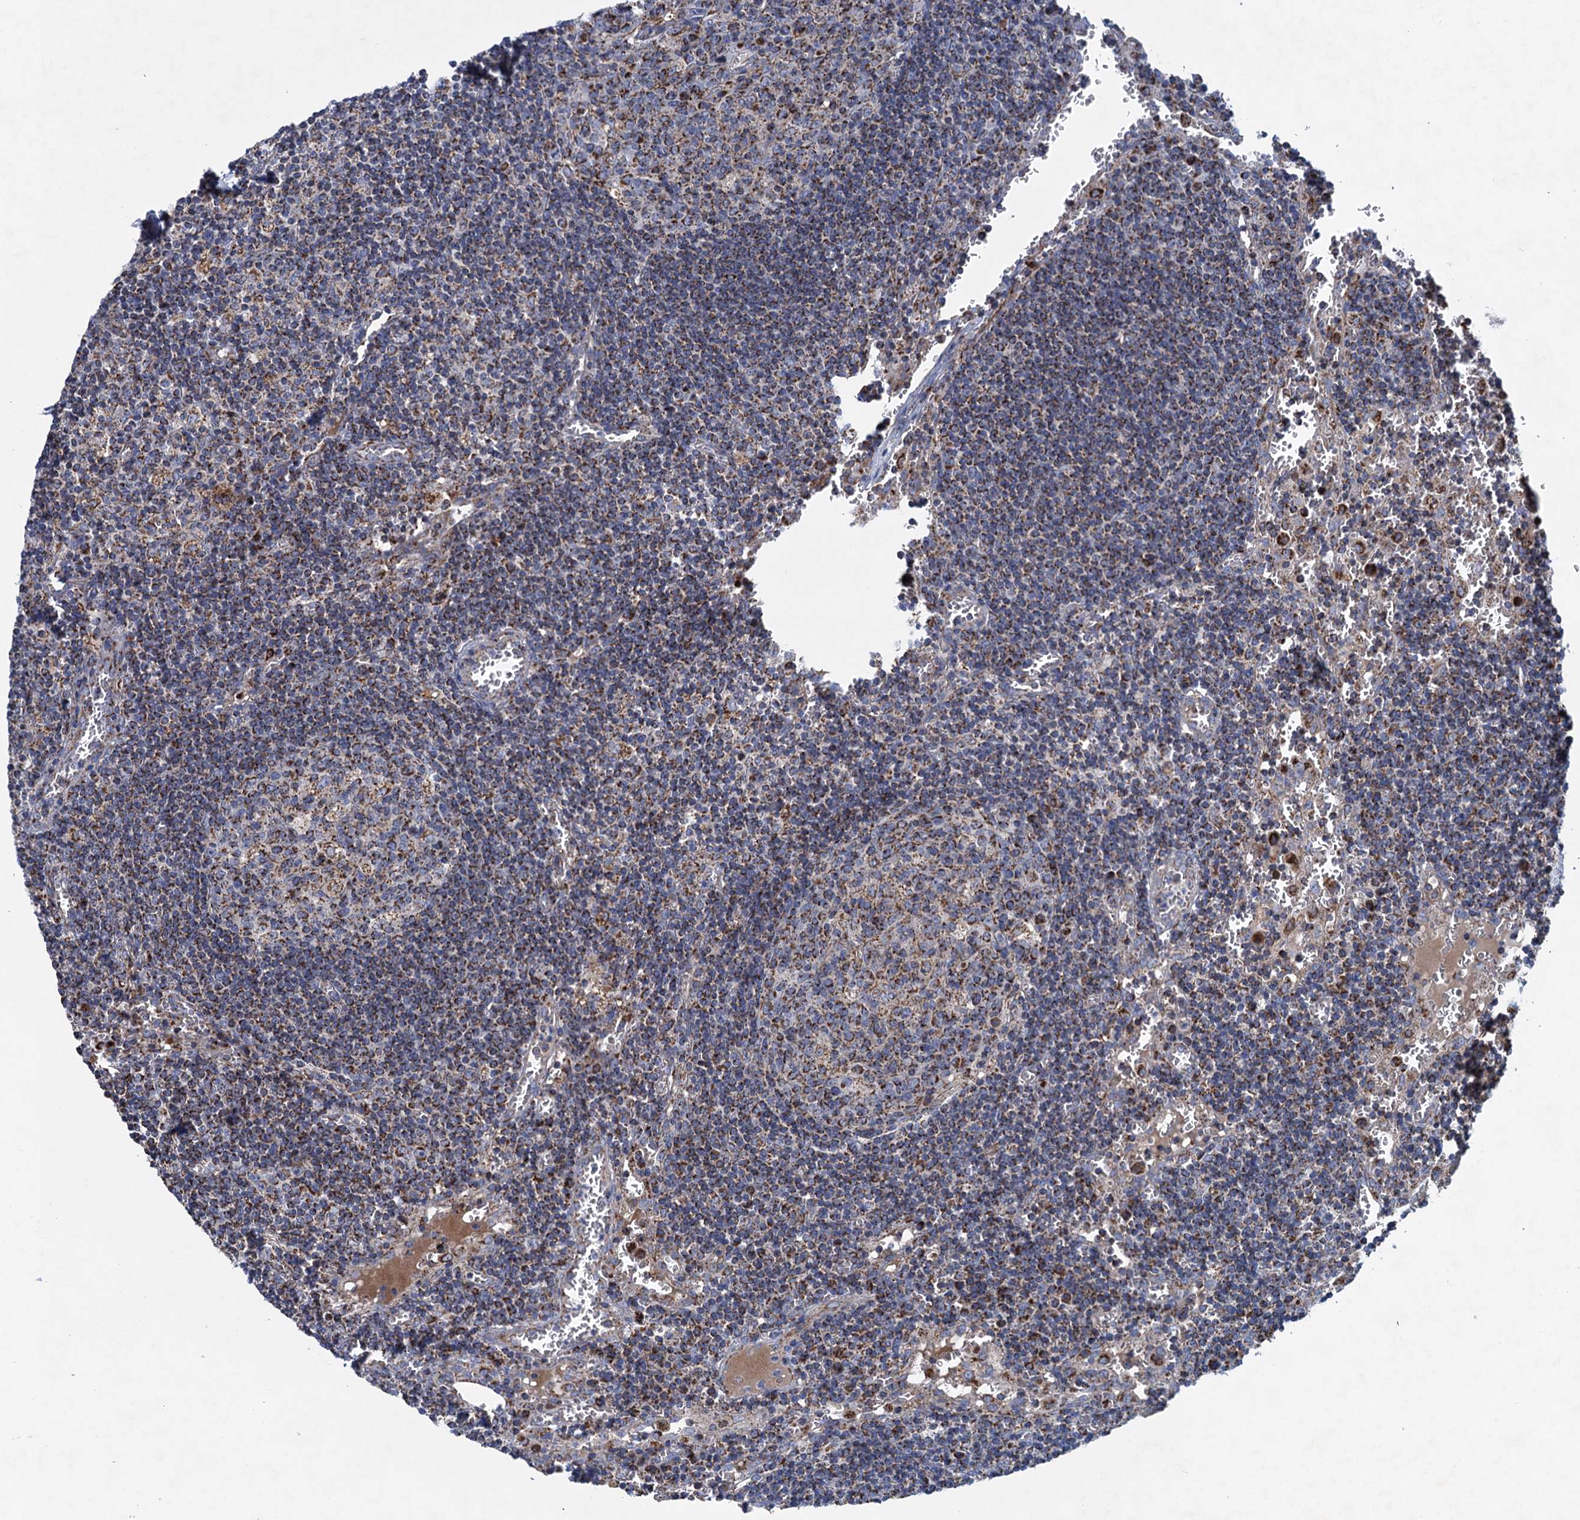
{"staining": {"intensity": "strong", "quantity": "25%-75%", "location": "cytoplasmic/membranous"}, "tissue": "lymph node", "cell_type": "Germinal center cells", "image_type": "normal", "snomed": [{"axis": "morphology", "description": "Normal tissue, NOS"}, {"axis": "topography", "description": "Lymph node"}], "caption": "High-magnification brightfield microscopy of benign lymph node stained with DAB (3,3'-diaminobenzidine) (brown) and counterstained with hematoxylin (blue). germinal center cells exhibit strong cytoplasmic/membranous expression is appreciated in approximately25%-75% of cells. The protein is stained brown, and the nuclei are stained in blue (DAB (3,3'-diaminobenzidine) IHC with brightfield microscopy, high magnification).", "gene": "GTPBP3", "patient": {"sex": "female", "age": 73}}